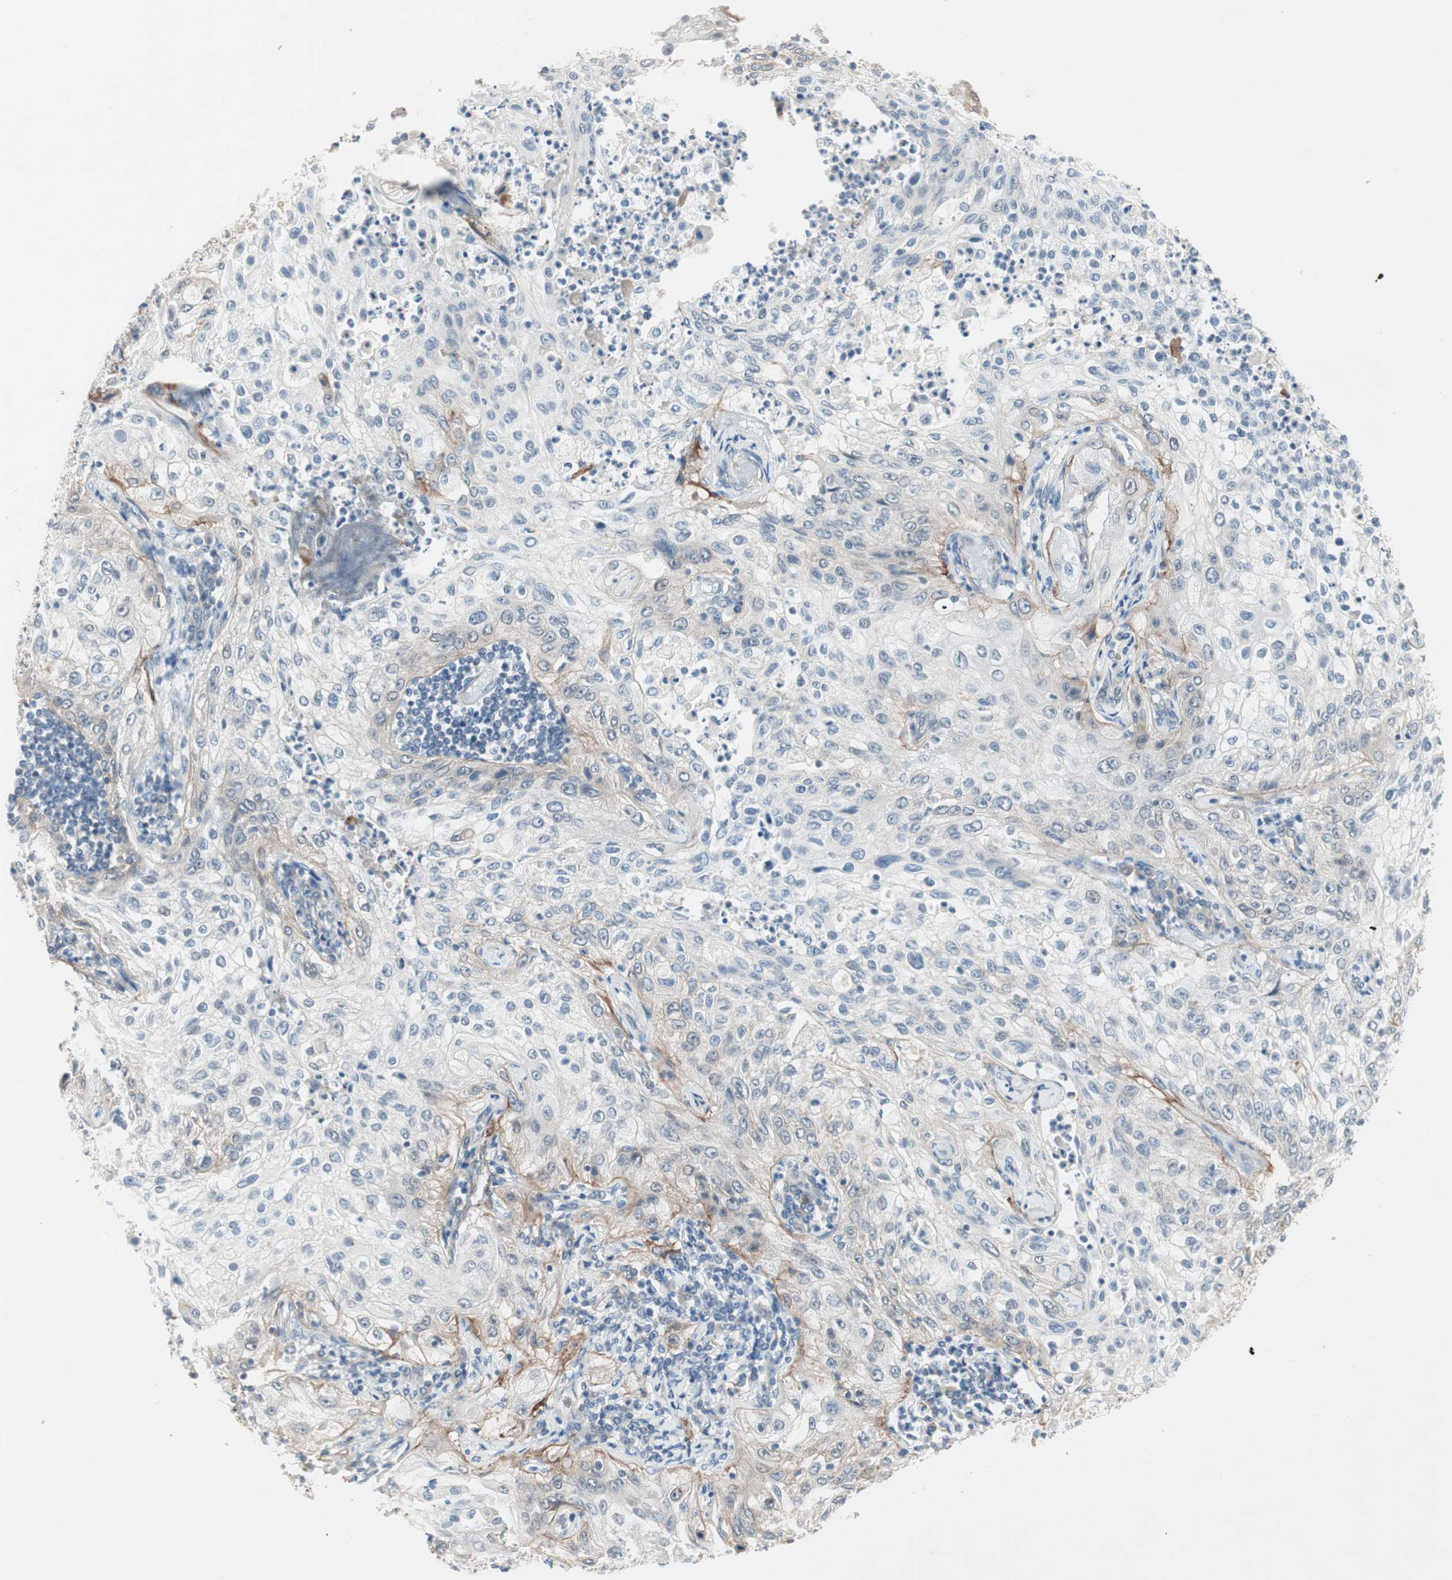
{"staining": {"intensity": "weak", "quantity": "25%-75%", "location": "cytoplasmic/membranous"}, "tissue": "lung cancer", "cell_type": "Tumor cells", "image_type": "cancer", "snomed": [{"axis": "morphology", "description": "Inflammation, NOS"}, {"axis": "morphology", "description": "Squamous cell carcinoma, NOS"}, {"axis": "topography", "description": "Lymph node"}, {"axis": "topography", "description": "Soft tissue"}, {"axis": "topography", "description": "Lung"}], "caption": "There is low levels of weak cytoplasmic/membranous positivity in tumor cells of lung squamous cell carcinoma, as demonstrated by immunohistochemical staining (brown color).", "gene": "ITGB4", "patient": {"sex": "male", "age": 66}}